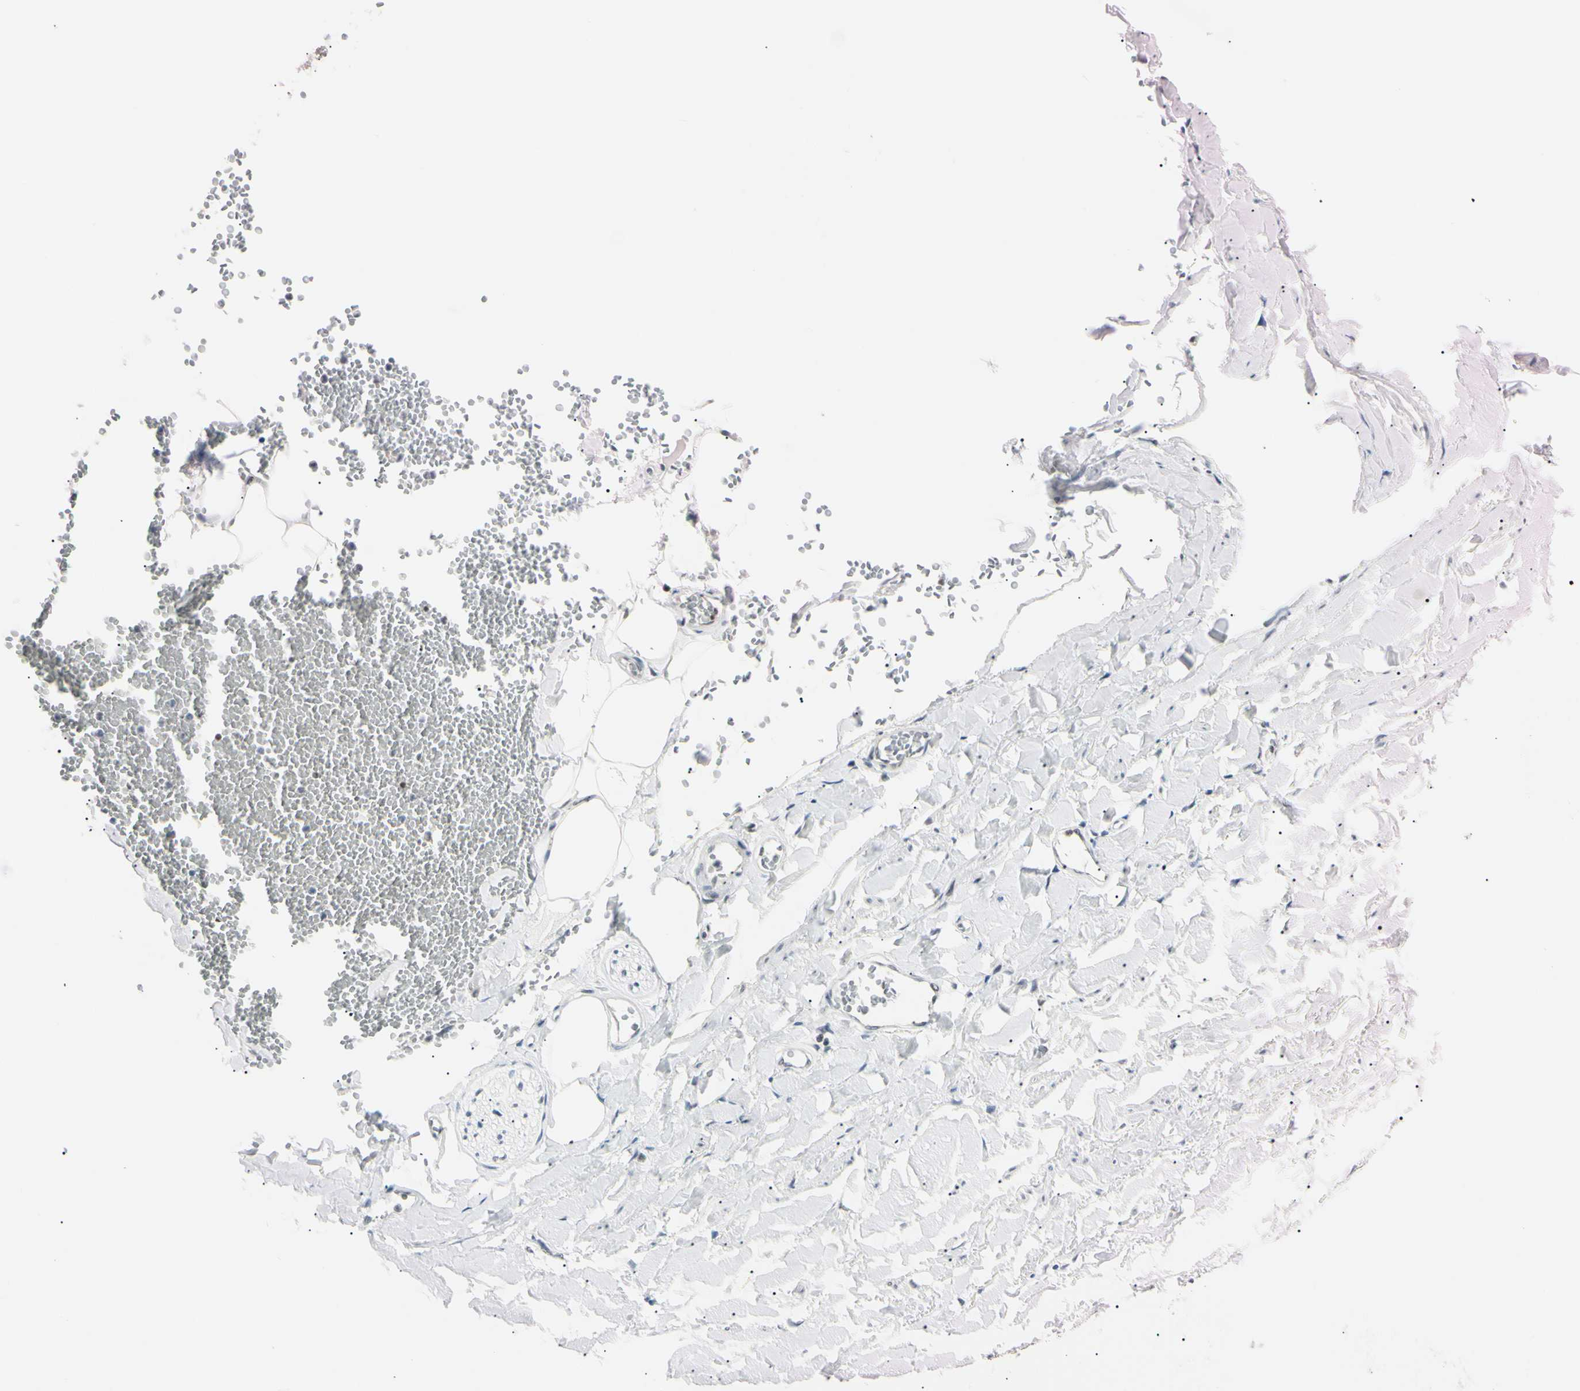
{"staining": {"intensity": "negative", "quantity": "none", "location": "none"}, "tissue": "adipose tissue", "cell_type": "Adipocytes", "image_type": "normal", "snomed": [{"axis": "morphology", "description": "Normal tissue, NOS"}, {"axis": "topography", "description": "Adipose tissue"}, {"axis": "topography", "description": "Peripheral nerve tissue"}], "caption": "Adipocytes are negative for brown protein staining in unremarkable adipose tissue. Brightfield microscopy of IHC stained with DAB (brown) and hematoxylin (blue), captured at high magnification.", "gene": "C1orf174", "patient": {"sex": "male", "age": 52}}